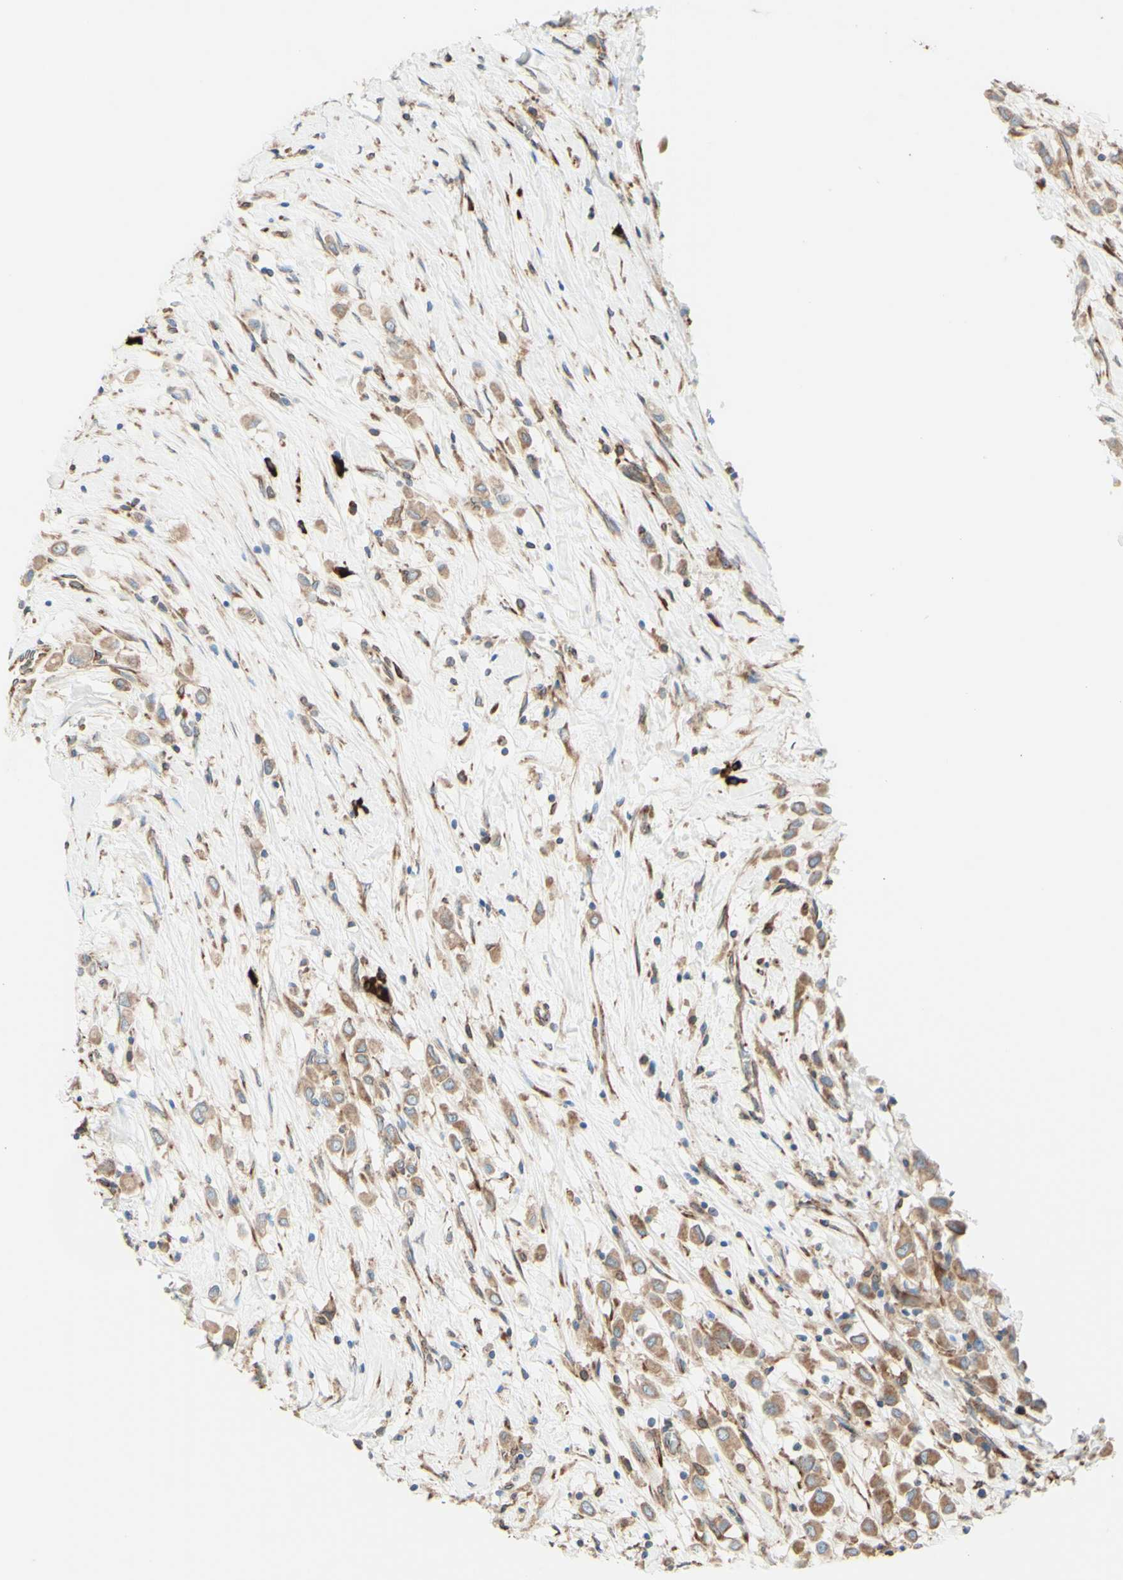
{"staining": {"intensity": "moderate", "quantity": ">75%", "location": "cytoplasmic/membranous"}, "tissue": "breast cancer", "cell_type": "Tumor cells", "image_type": "cancer", "snomed": [{"axis": "morphology", "description": "Duct carcinoma"}, {"axis": "topography", "description": "Breast"}], "caption": "Tumor cells exhibit medium levels of moderate cytoplasmic/membranous positivity in about >75% of cells in breast cancer.", "gene": "DNAJB11", "patient": {"sex": "female", "age": 61}}